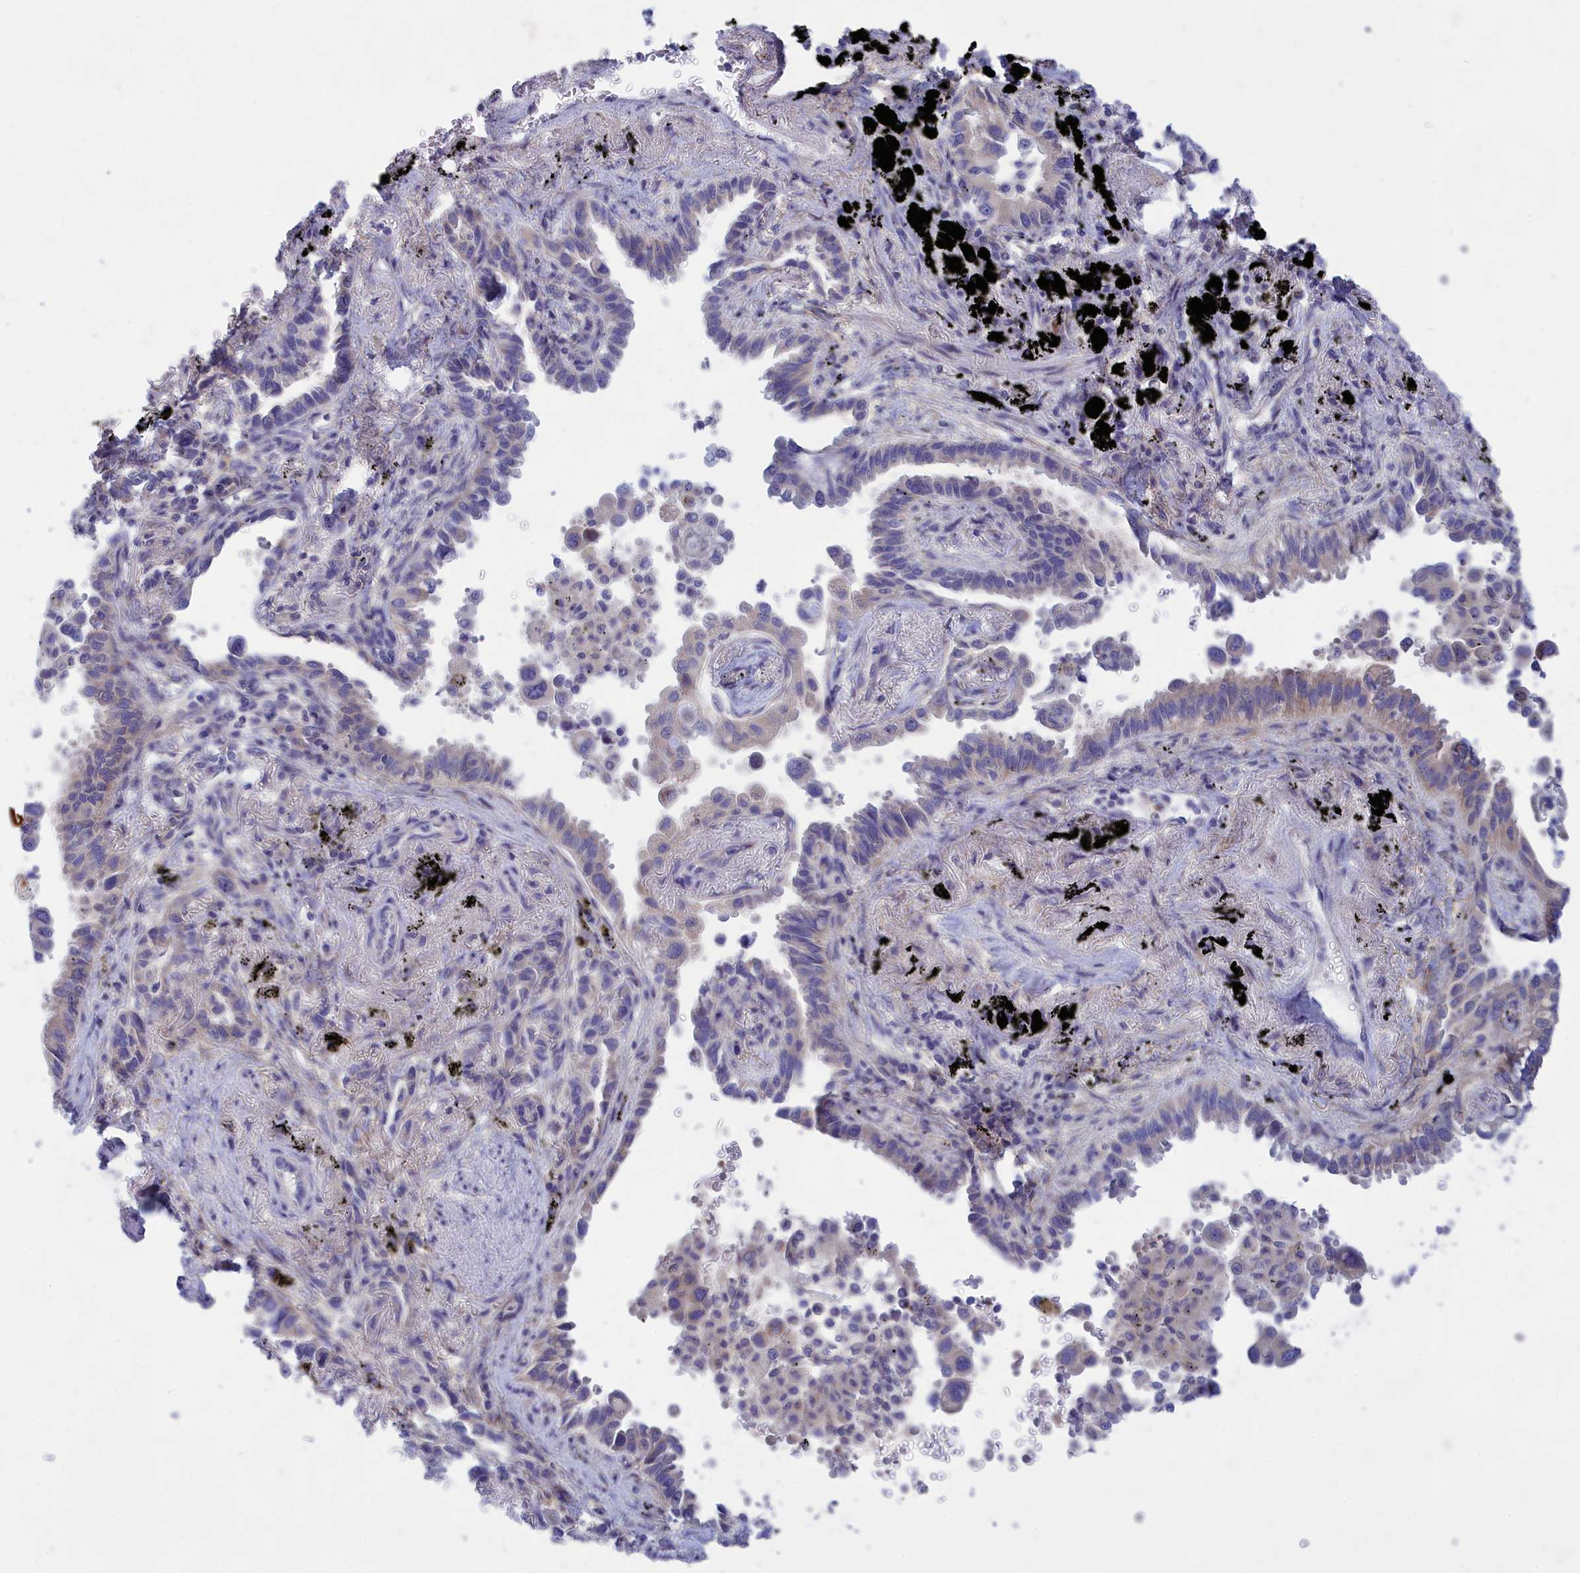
{"staining": {"intensity": "weak", "quantity": "<25%", "location": "cytoplasmic/membranous"}, "tissue": "lung cancer", "cell_type": "Tumor cells", "image_type": "cancer", "snomed": [{"axis": "morphology", "description": "Adenocarcinoma, NOS"}, {"axis": "topography", "description": "Lung"}], "caption": "Immunohistochemistry photomicrograph of human lung cancer (adenocarcinoma) stained for a protein (brown), which reveals no positivity in tumor cells.", "gene": "TMEM30B", "patient": {"sex": "male", "age": 67}}